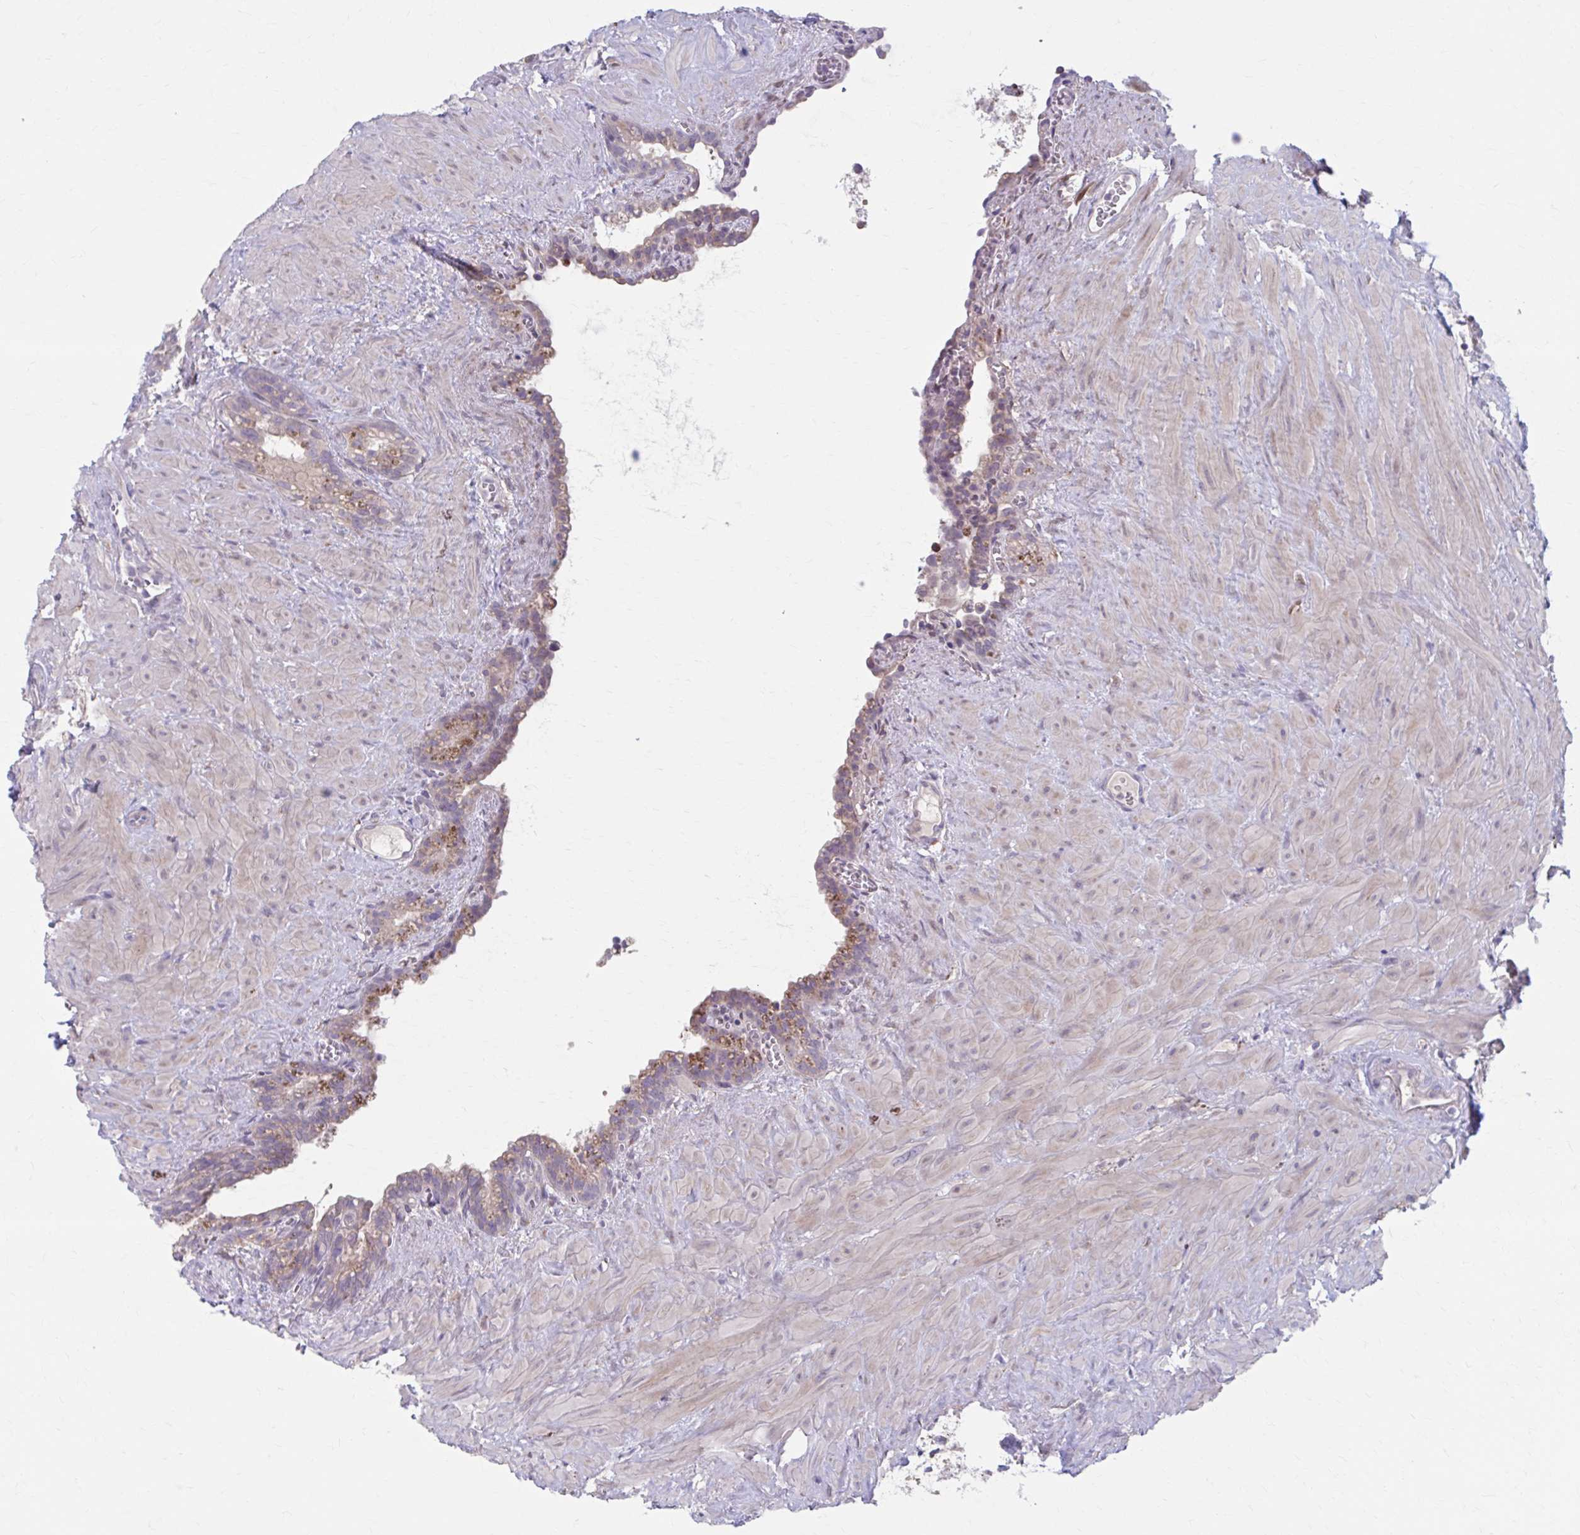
{"staining": {"intensity": "moderate", "quantity": "25%-75%", "location": "cytoplasmic/membranous"}, "tissue": "seminal vesicle", "cell_type": "Glandular cells", "image_type": "normal", "snomed": [{"axis": "morphology", "description": "Normal tissue, NOS"}, {"axis": "topography", "description": "Seminal veicle"}], "caption": "Brown immunohistochemical staining in benign seminal vesicle exhibits moderate cytoplasmic/membranous expression in about 25%-75% of glandular cells. (IHC, brightfield microscopy, high magnification).", "gene": "CHST3", "patient": {"sex": "male", "age": 76}}